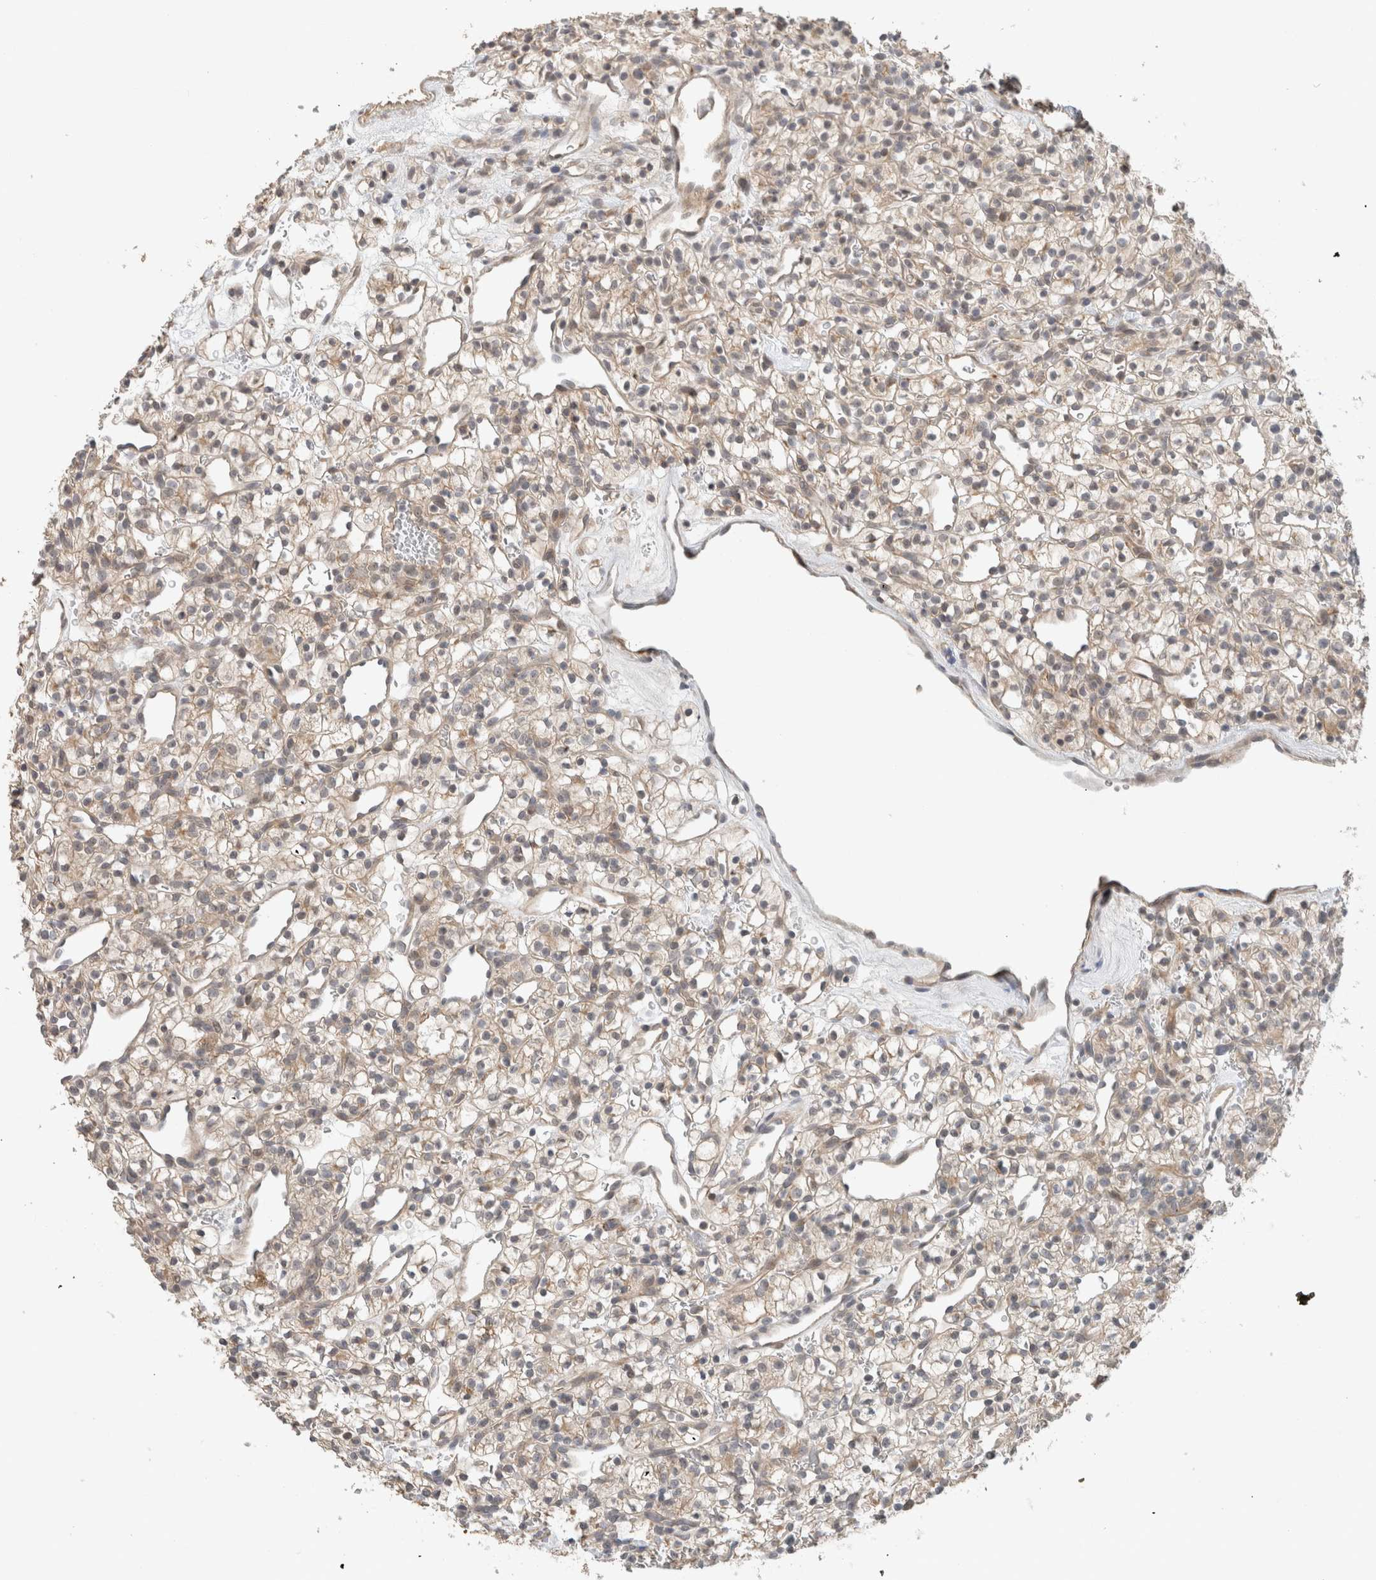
{"staining": {"intensity": "weak", "quantity": "25%-75%", "location": "cytoplasmic/membranous"}, "tissue": "renal cancer", "cell_type": "Tumor cells", "image_type": "cancer", "snomed": [{"axis": "morphology", "description": "Adenocarcinoma, NOS"}, {"axis": "topography", "description": "Kidney"}], "caption": "IHC micrograph of neoplastic tissue: adenocarcinoma (renal) stained using IHC displays low levels of weak protein expression localized specifically in the cytoplasmic/membranous of tumor cells, appearing as a cytoplasmic/membranous brown color.", "gene": "ERCC6L2", "patient": {"sex": "female", "age": 57}}